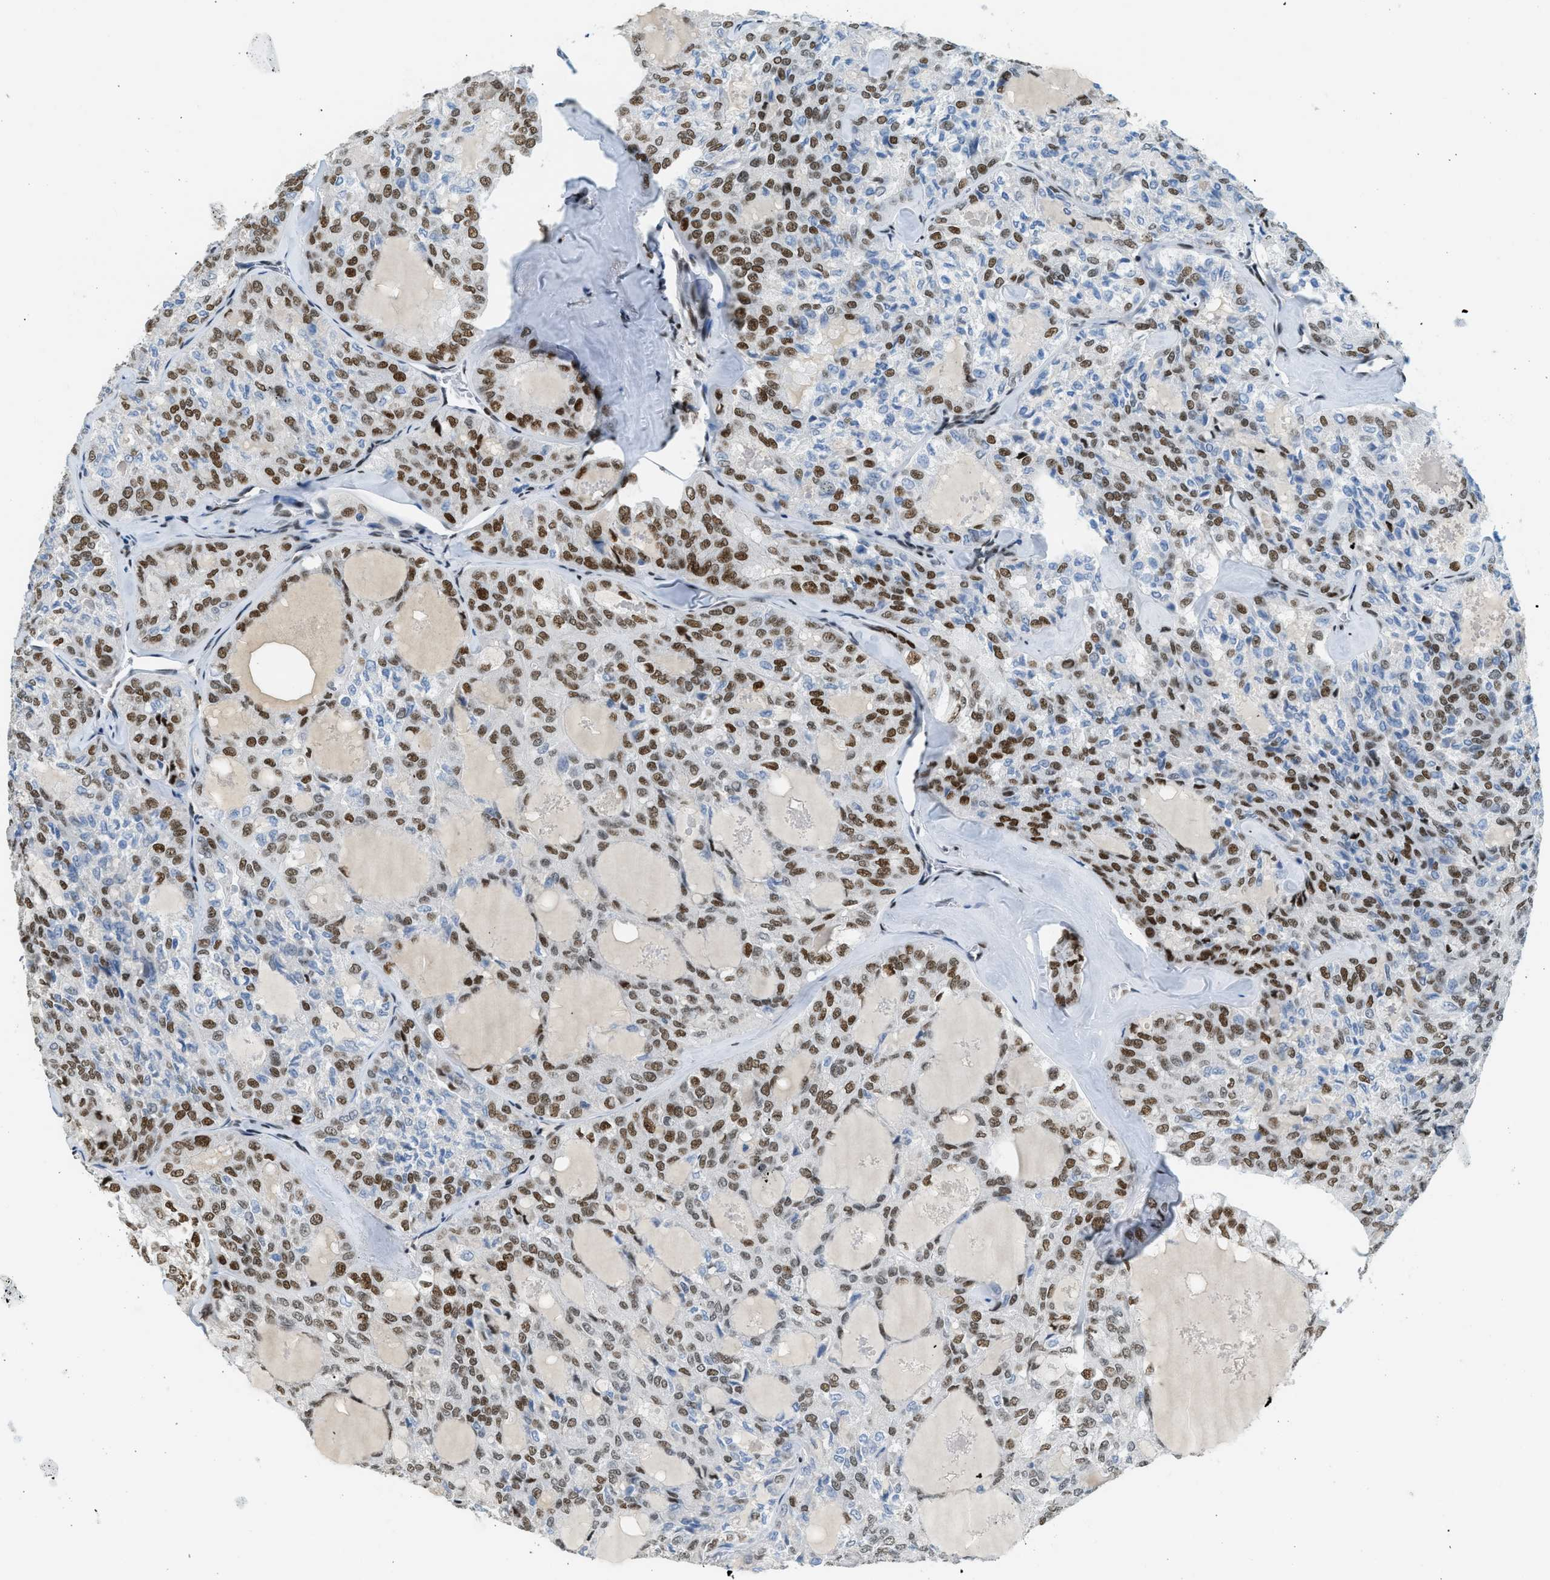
{"staining": {"intensity": "moderate", "quantity": "25%-75%", "location": "nuclear"}, "tissue": "thyroid cancer", "cell_type": "Tumor cells", "image_type": "cancer", "snomed": [{"axis": "morphology", "description": "Follicular adenoma carcinoma, NOS"}, {"axis": "topography", "description": "Thyroid gland"}], "caption": "Immunohistochemistry (IHC) (DAB (3,3'-diaminobenzidine)) staining of human thyroid cancer (follicular adenoma carcinoma) demonstrates moderate nuclear protein positivity in about 25%-75% of tumor cells. (Brightfield microscopy of DAB IHC at high magnification).", "gene": "ZBTB20", "patient": {"sex": "male", "age": 75}}